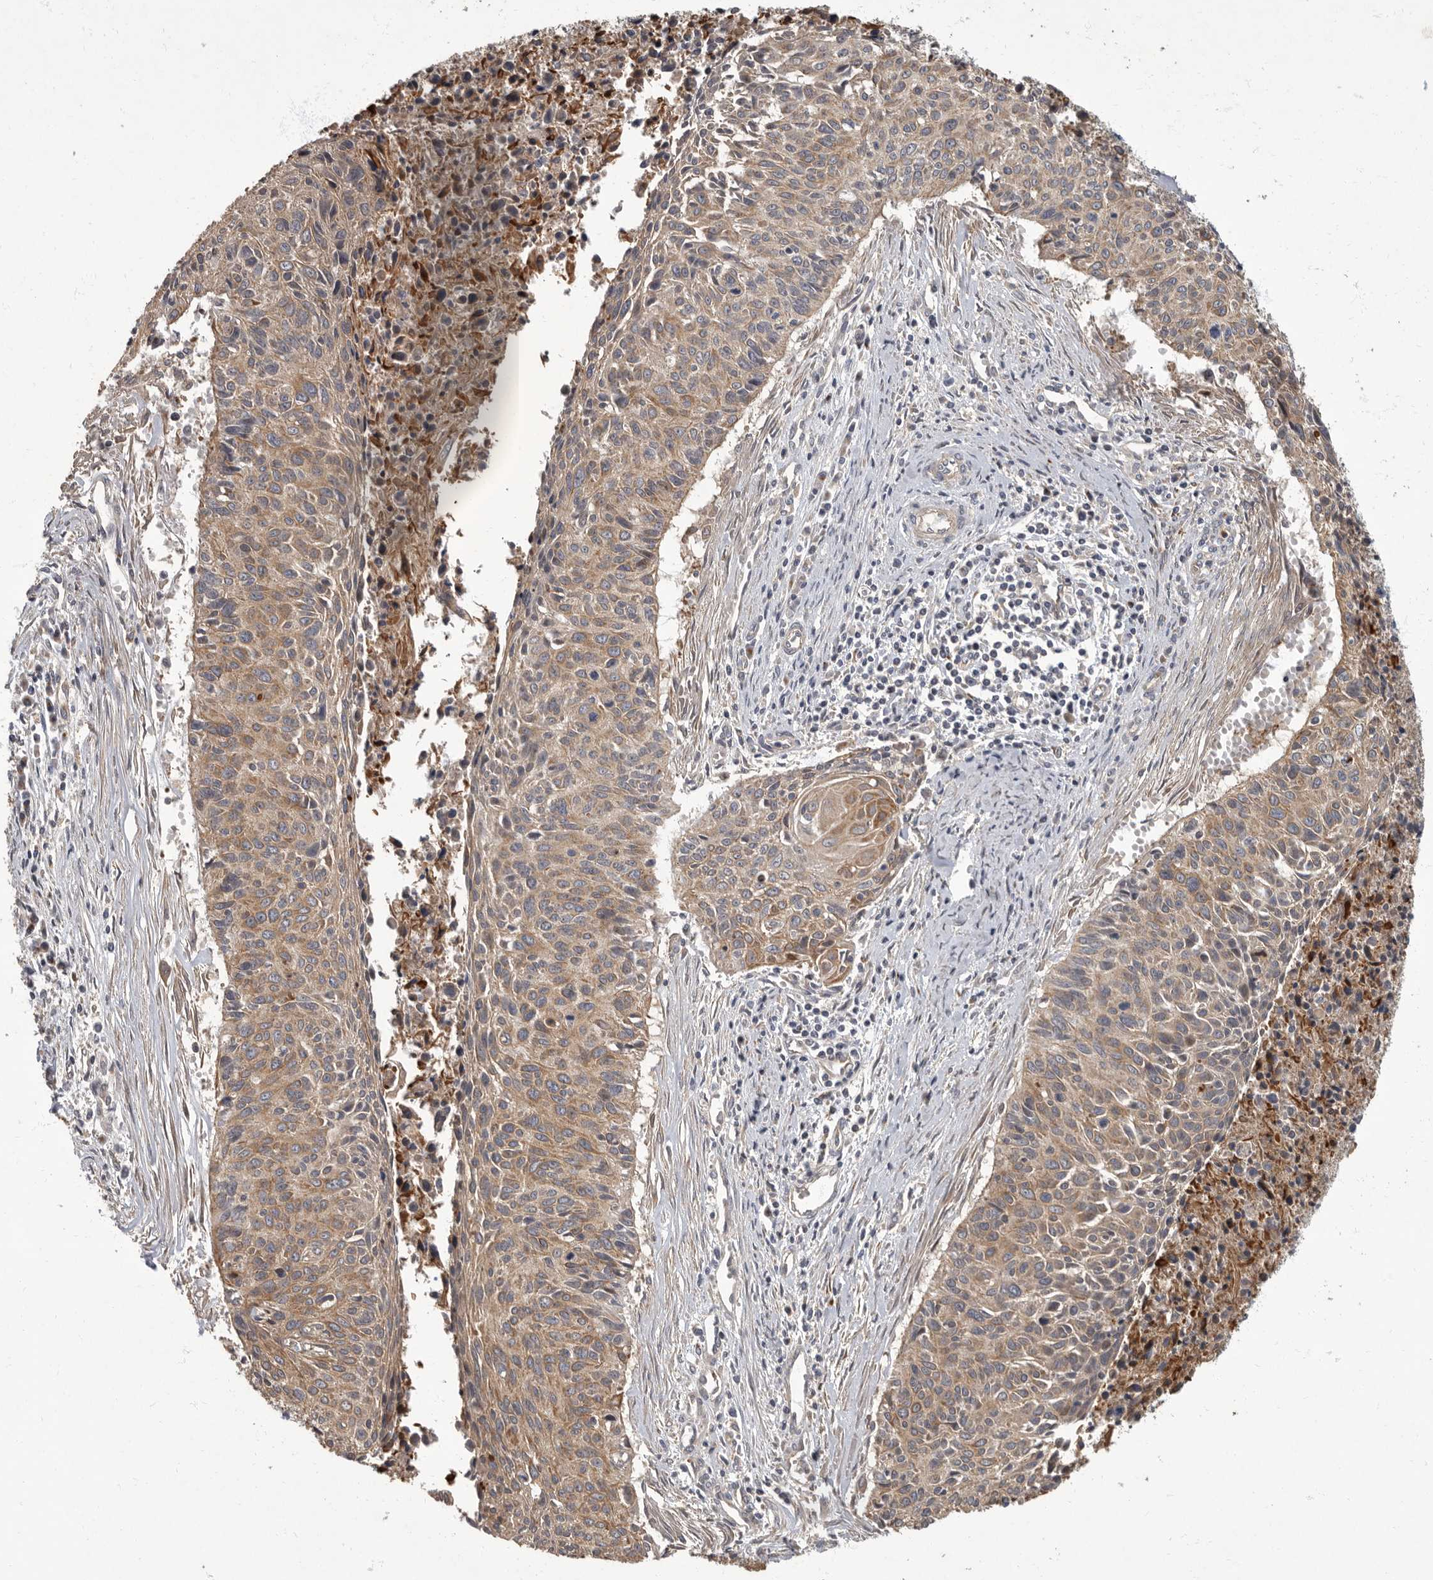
{"staining": {"intensity": "moderate", "quantity": "25%-75%", "location": "cytoplasmic/membranous"}, "tissue": "cervical cancer", "cell_type": "Tumor cells", "image_type": "cancer", "snomed": [{"axis": "morphology", "description": "Squamous cell carcinoma, NOS"}, {"axis": "topography", "description": "Cervix"}], "caption": "A photomicrograph of human cervical squamous cell carcinoma stained for a protein exhibits moderate cytoplasmic/membranous brown staining in tumor cells.", "gene": "IQCK", "patient": {"sex": "female", "age": 55}}